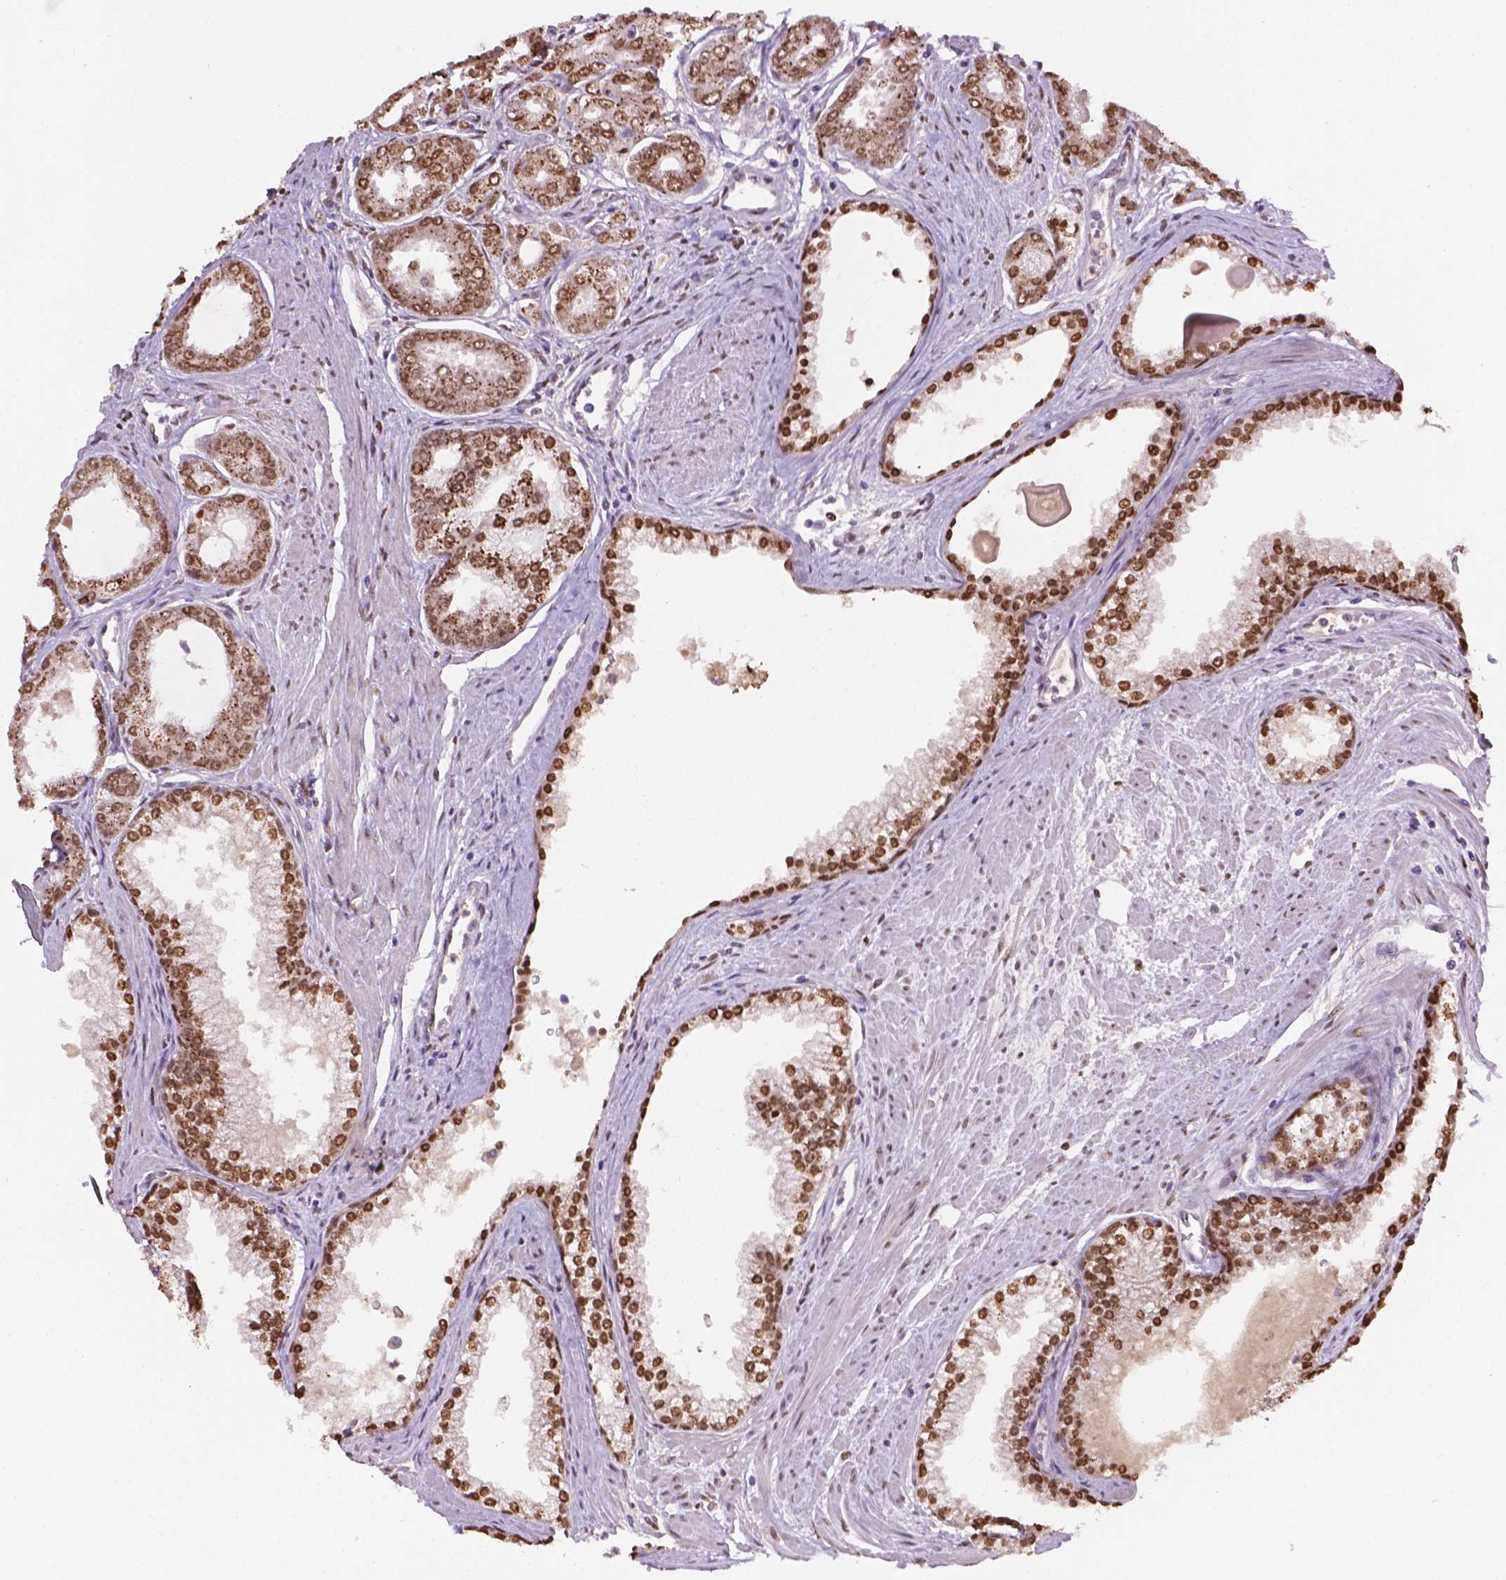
{"staining": {"intensity": "moderate", "quantity": ">75%", "location": "nuclear"}, "tissue": "prostate cancer", "cell_type": "Tumor cells", "image_type": "cancer", "snomed": [{"axis": "morphology", "description": "Adenocarcinoma, NOS"}, {"axis": "topography", "description": "Prostate"}], "caption": "Immunohistochemistry (IHC) histopathology image of human adenocarcinoma (prostate) stained for a protein (brown), which demonstrates medium levels of moderate nuclear staining in approximately >75% of tumor cells.", "gene": "IRF6", "patient": {"sex": "male", "age": 71}}